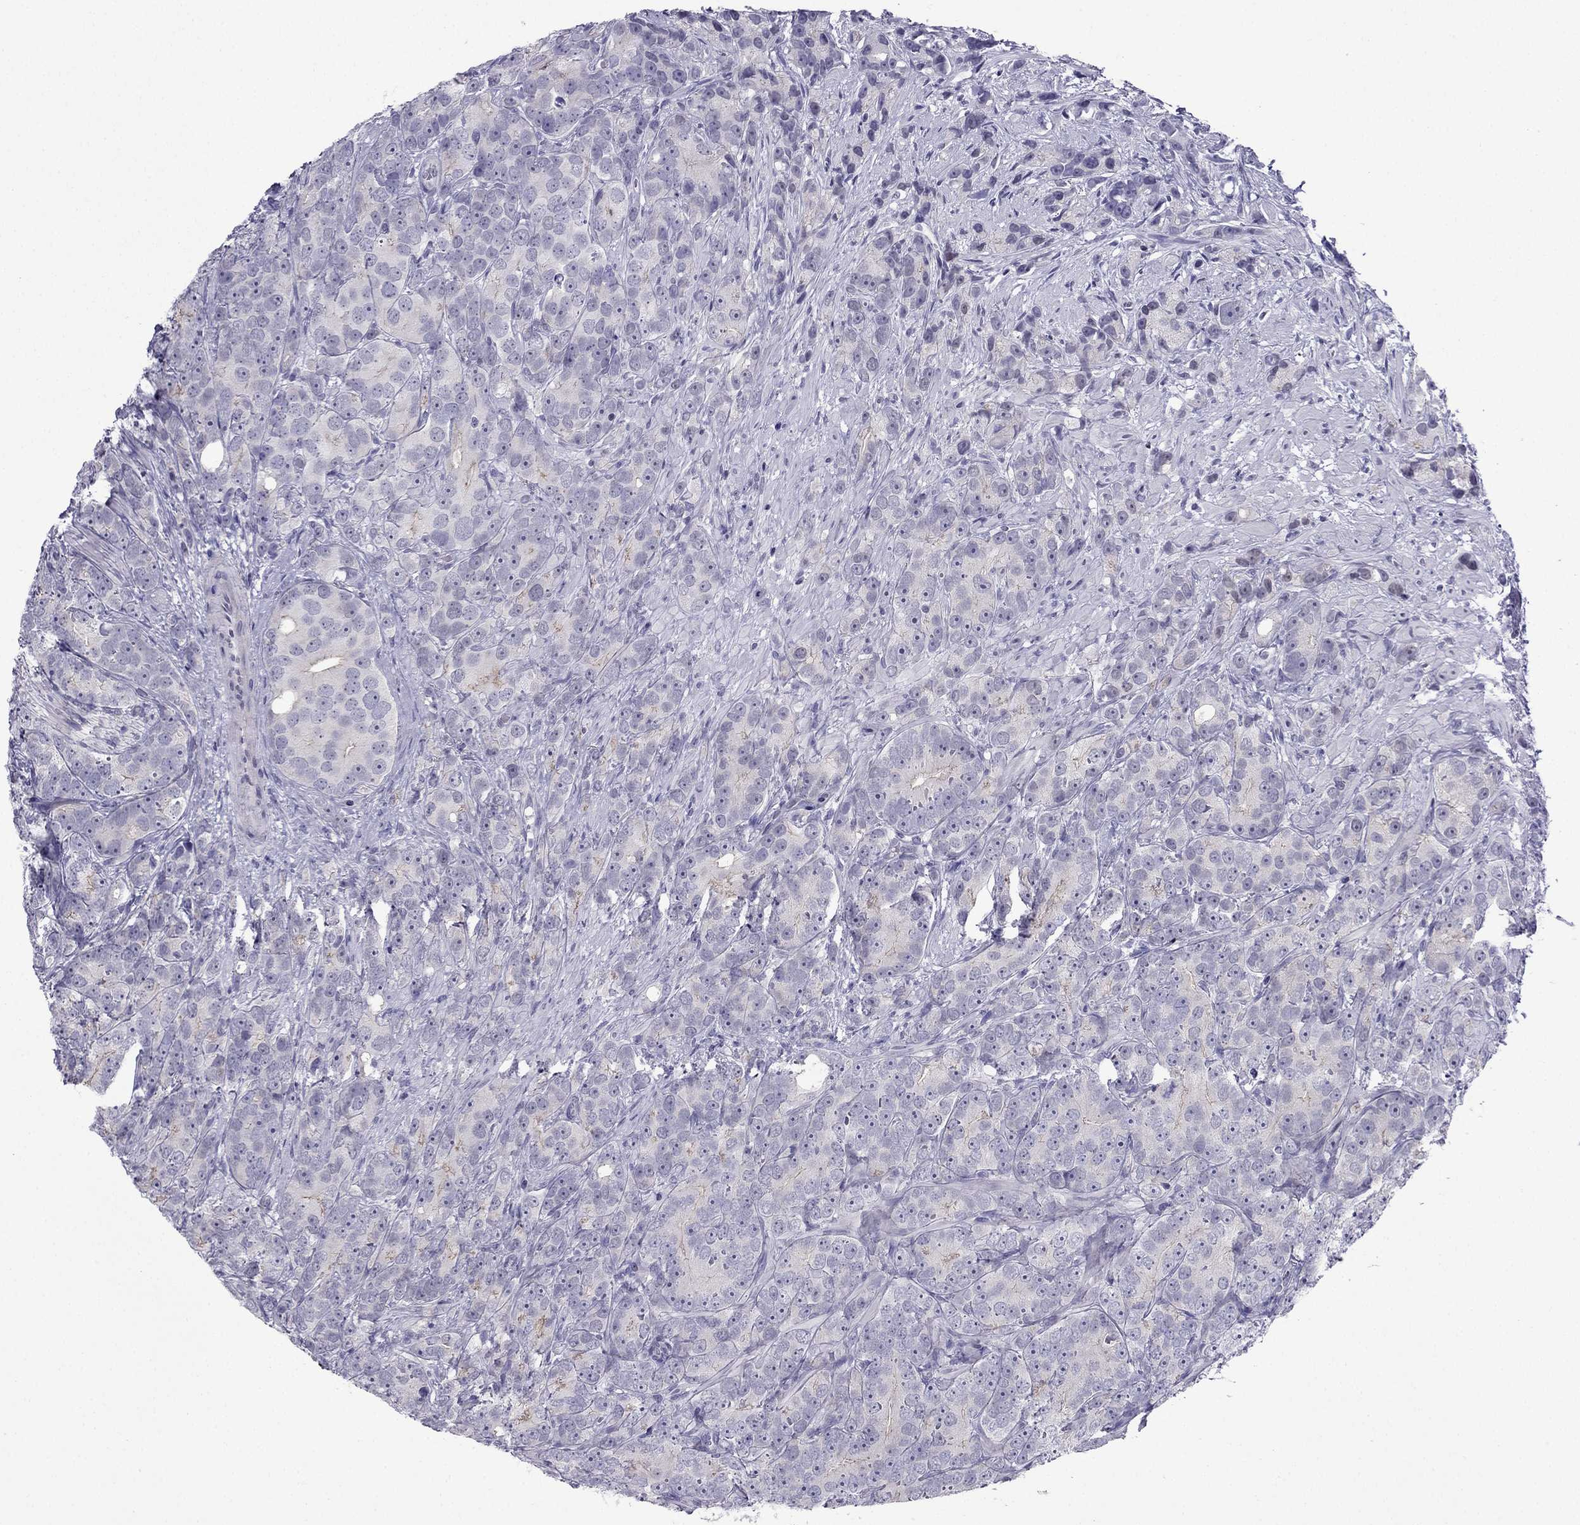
{"staining": {"intensity": "negative", "quantity": "none", "location": "none"}, "tissue": "prostate cancer", "cell_type": "Tumor cells", "image_type": "cancer", "snomed": [{"axis": "morphology", "description": "Adenocarcinoma, High grade"}, {"axis": "topography", "description": "Prostate"}], "caption": "This is a histopathology image of immunohistochemistry (IHC) staining of prostate cancer, which shows no positivity in tumor cells.", "gene": "POM121L12", "patient": {"sex": "male", "age": 90}}